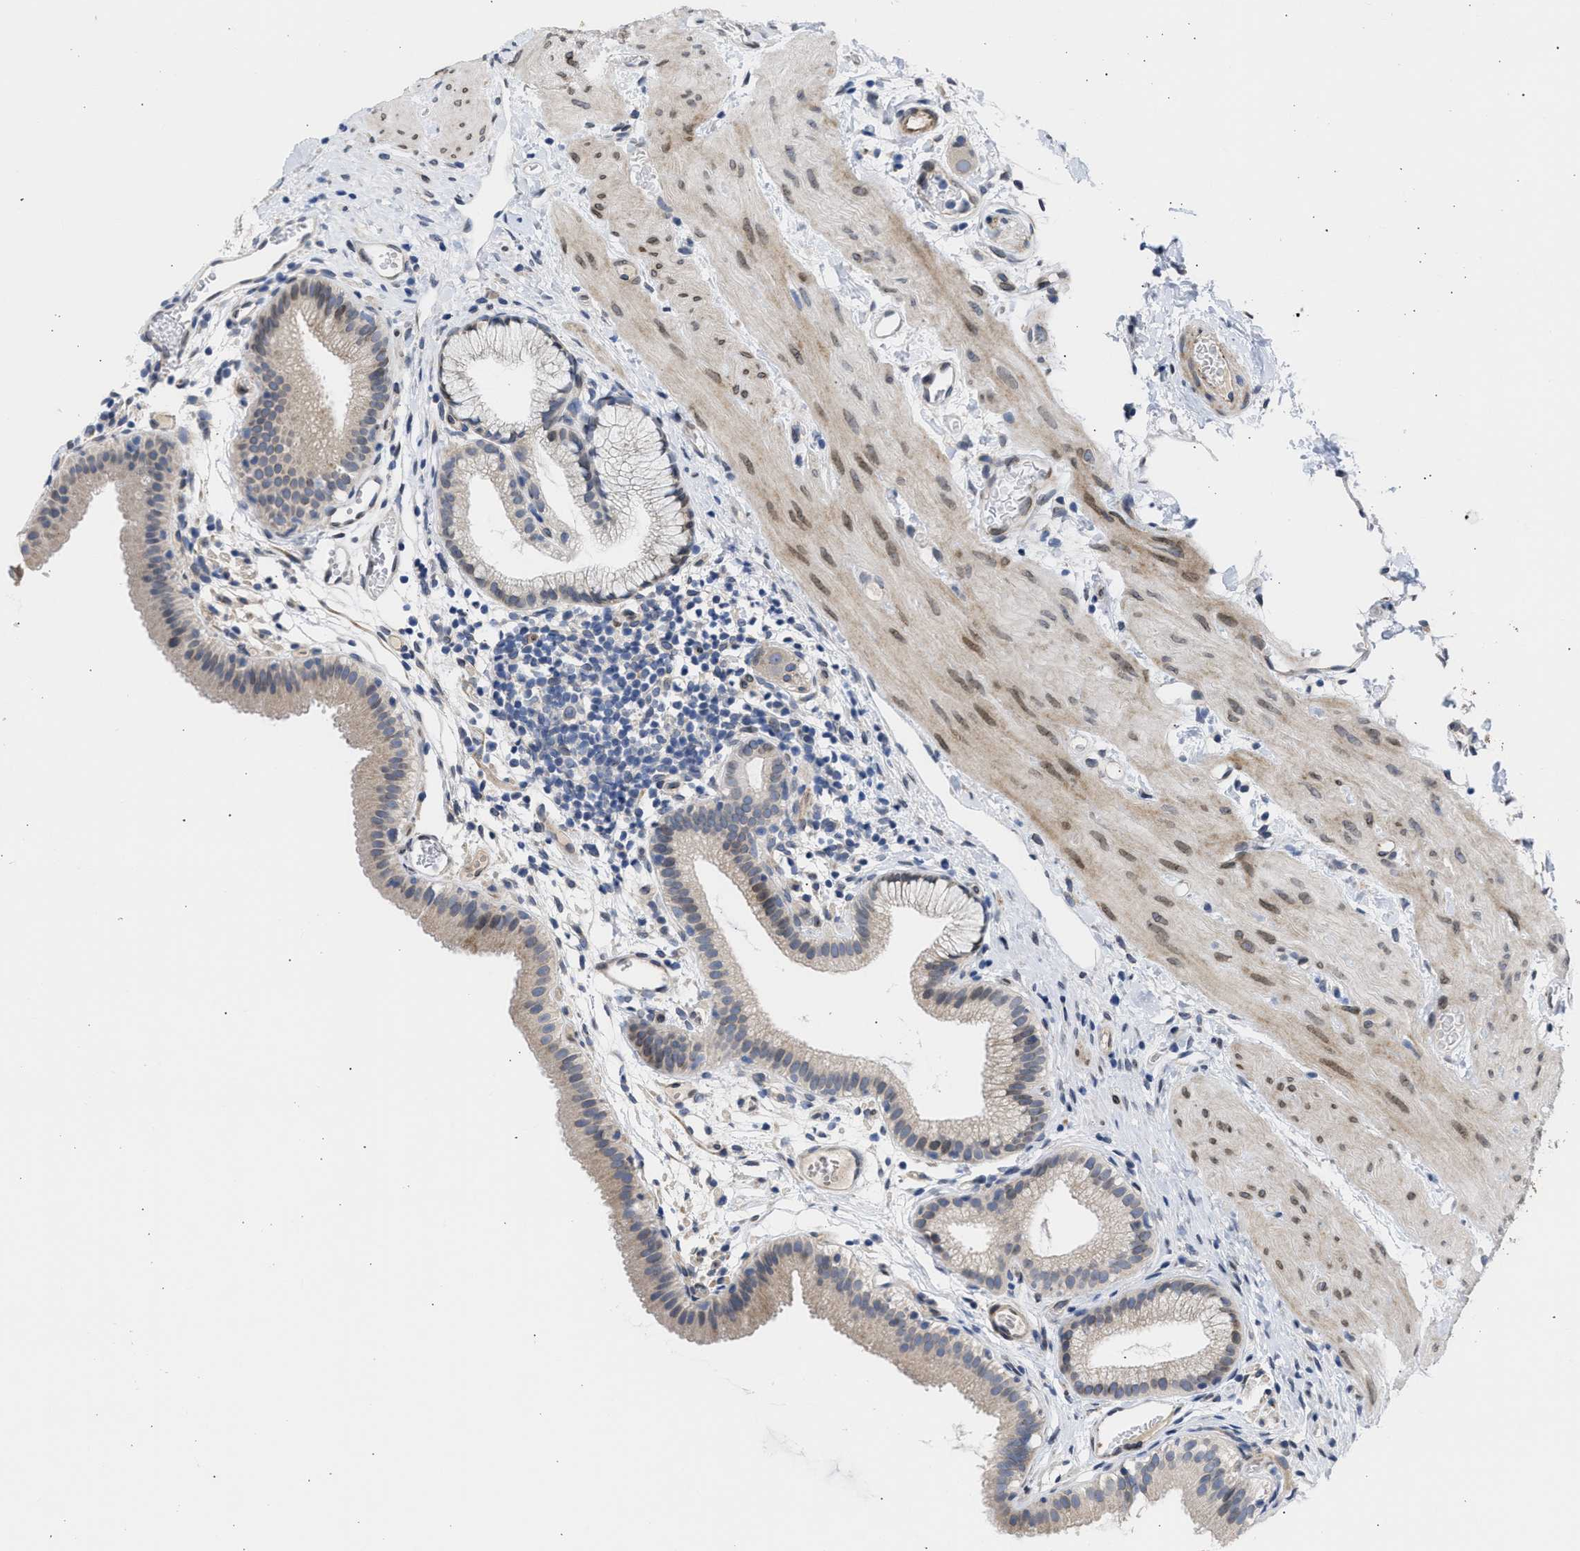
{"staining": {"intensity": "moderate", "quantity": "25%-75%", "location": "cytoplasmic/membranous,nuclear"}, "tissue": "gallbladder", "cell_type": "Glandular cells", "image_type": "normal", "snomed": [{"axis": "morphology", "description": "Normal tissue, NOS"}, {"axis": "topography", "description": "Gallbladder"}], "caption": "IHC (DAB) staining of normal human gallbladder exhibits moderate cytoplasmic/membranous,nuclear protein positivity in approximately 25%-75% of glandular cells. (DAB (3,3'-diaminobenzidine) IHC with brightfield microscopy, high magnification).", "gene": "NUP35", "patient": {"sex": "female", "age": 26}}